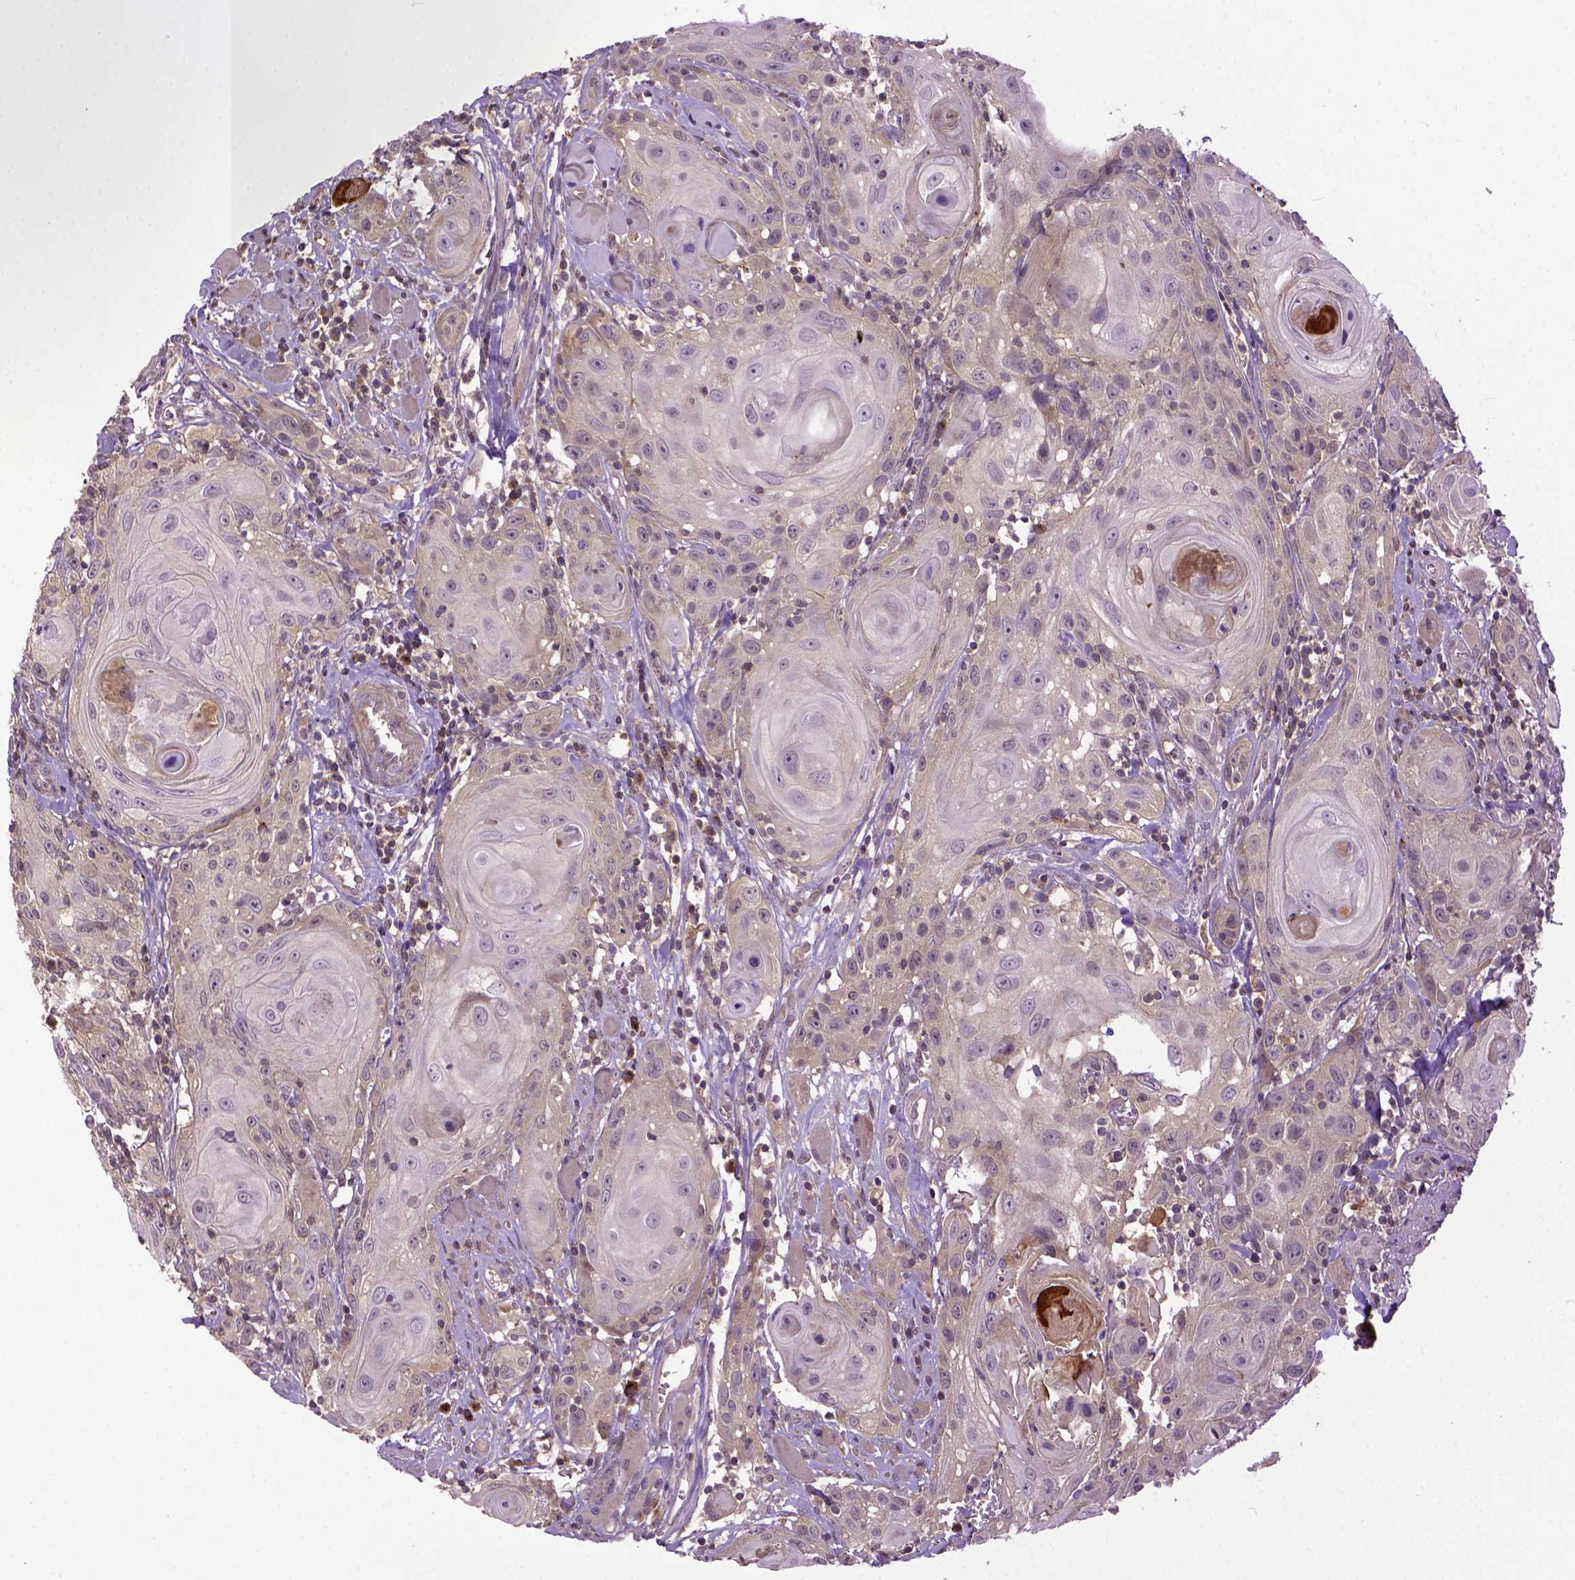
{"staining": {"intensity": "negative", "quantity": "none", "location": "none"}, "tissue": "head and neck cancer", "cell_type": "Tumor cells", "image_type": "cancer", "snomed": [{"axis": "morphology", "description": "Squamous cell carcinoma, NOS"}, {"axis": "topography", "description": "Head-Neck"}], "caption": "Immunohistochemical staining of head and neck cancer (squamous cell carcinoma) reveals no significant expression in tumor cells.", "gene": "CPNE1", "patient": {"sex": "female", "age": 80}}